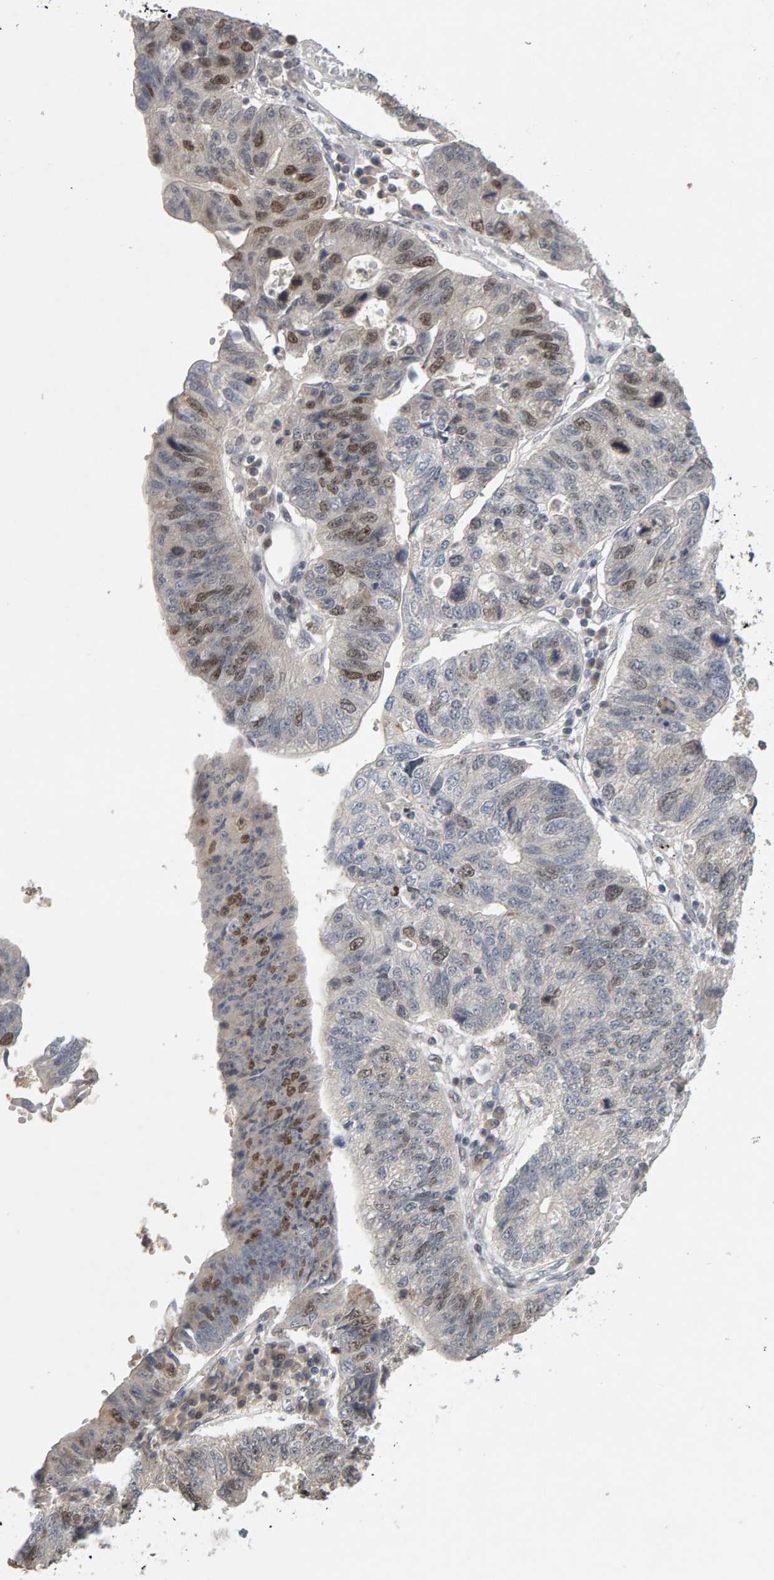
{"staining": {"intensity": "strong", "quantity": "25%-75%", "location": "nuclear"}, "tissue": "stomach cancer", "cell_type": "Tumor cells", "image_type": "cancer", "snomed": [{"axis": "morphology", "description": "Adenocarcinoma, NOS"}, {"axis": "topography", "description": "Stomach"}], "caption": "An immunohistochemistry micrograph of tumor tissue is shown. Protein staining in brown shows strong nuclear positivity in stomach adenocarcinoma within tumor cells. (DAB (3,3'-diaminobenzidine) IHC, brown staining for protein, blue staining for nuclei).", "gene": "CDCA5", "patient": {"sex": "male", "age": 59}}